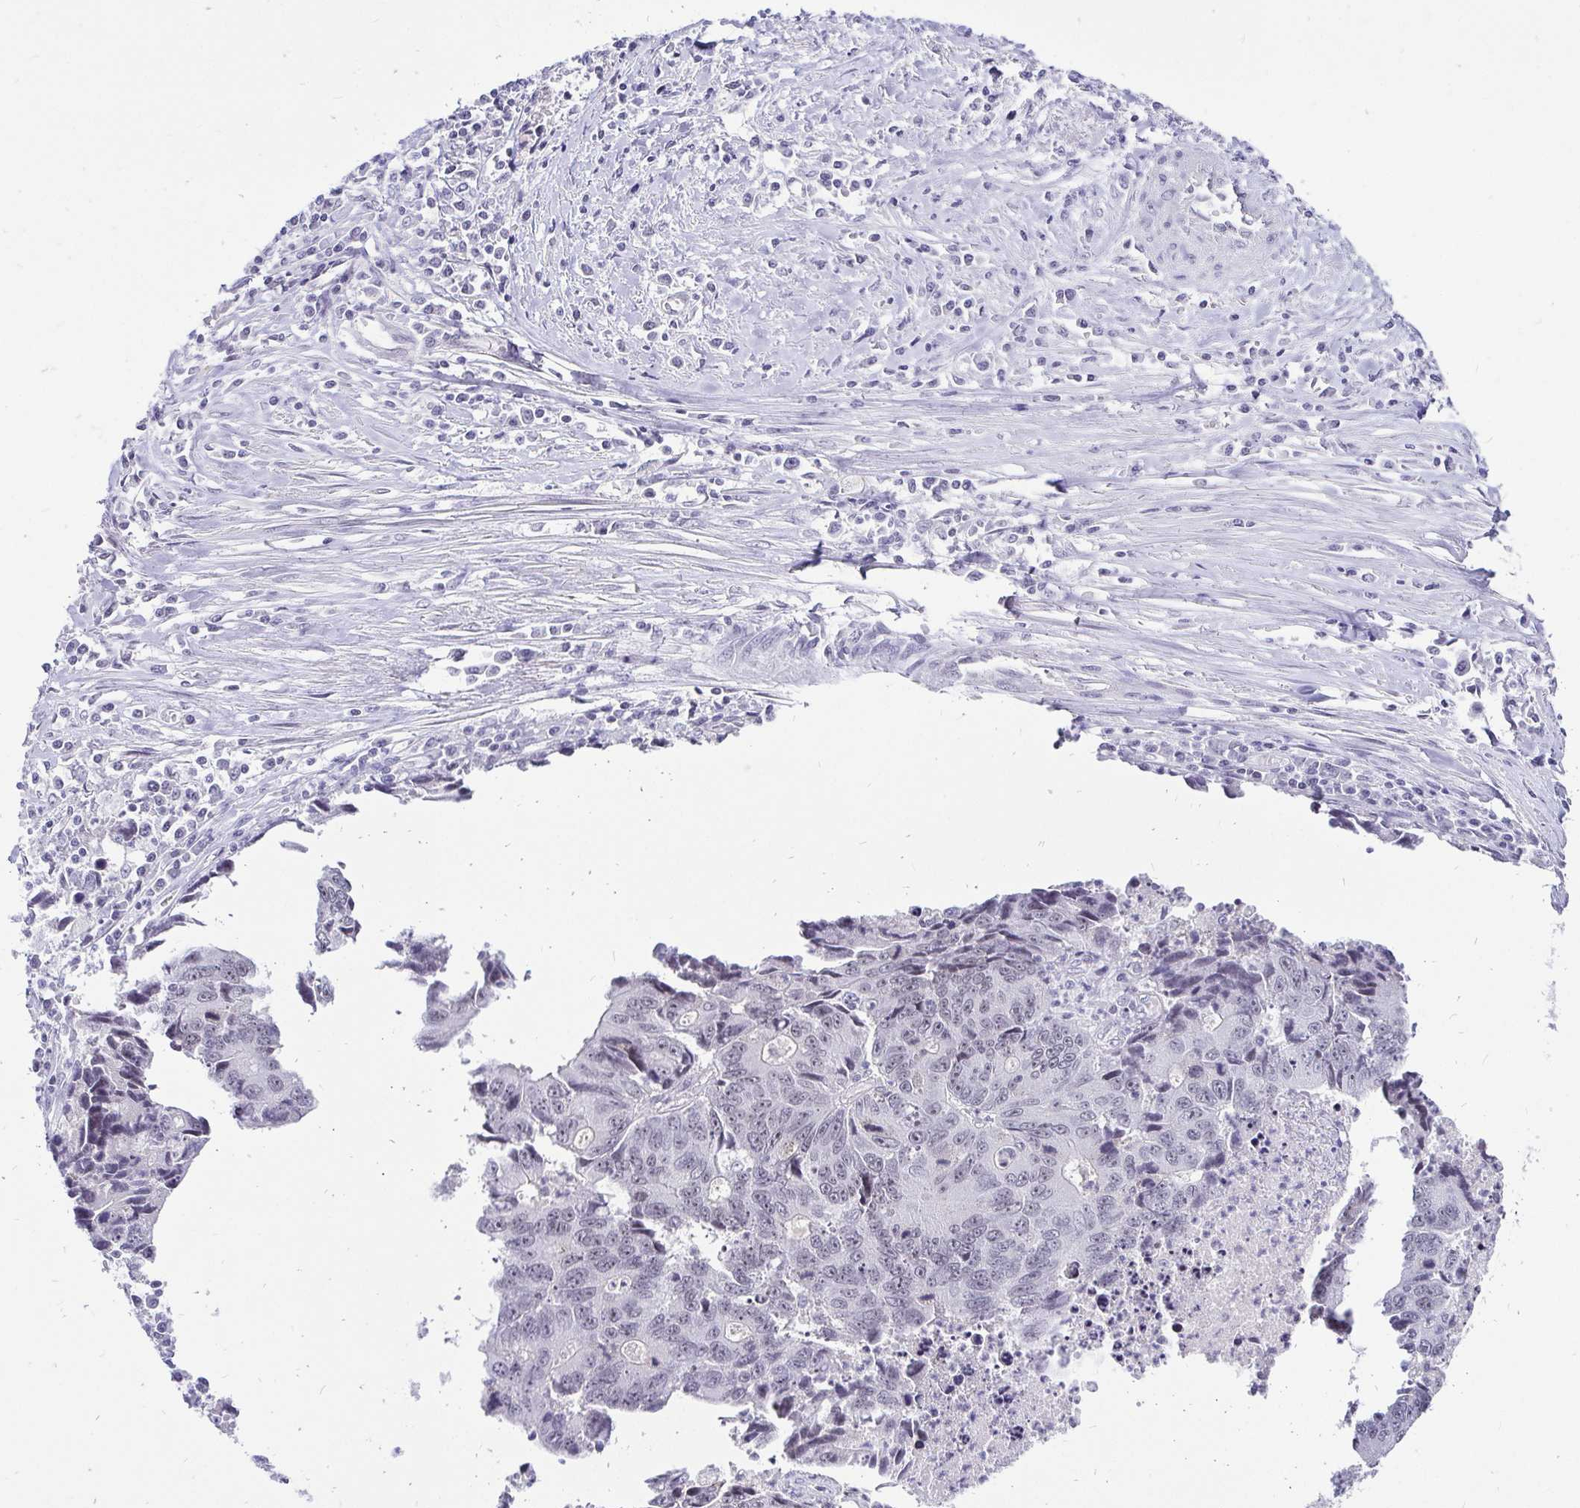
{"staining": {"intensity": "negative", "quantity": "none", "location": "none"}, "tissue": "liver cancer", "cell_type": "Tumor cells", "image_type": "cancer", "snomed": [{"axis": "morphology", "description": "Cholangiocarcinoma"}, {"axis": "topography", "description": "Liver"}], "caption": "This is a image of immunohistochemistry (IHC) staining of cholangiocarcinoma (liver), which shows no expression in tumor cells.", "gene": "ZNF860", "patient": {"sex": "male", "age": 65}}